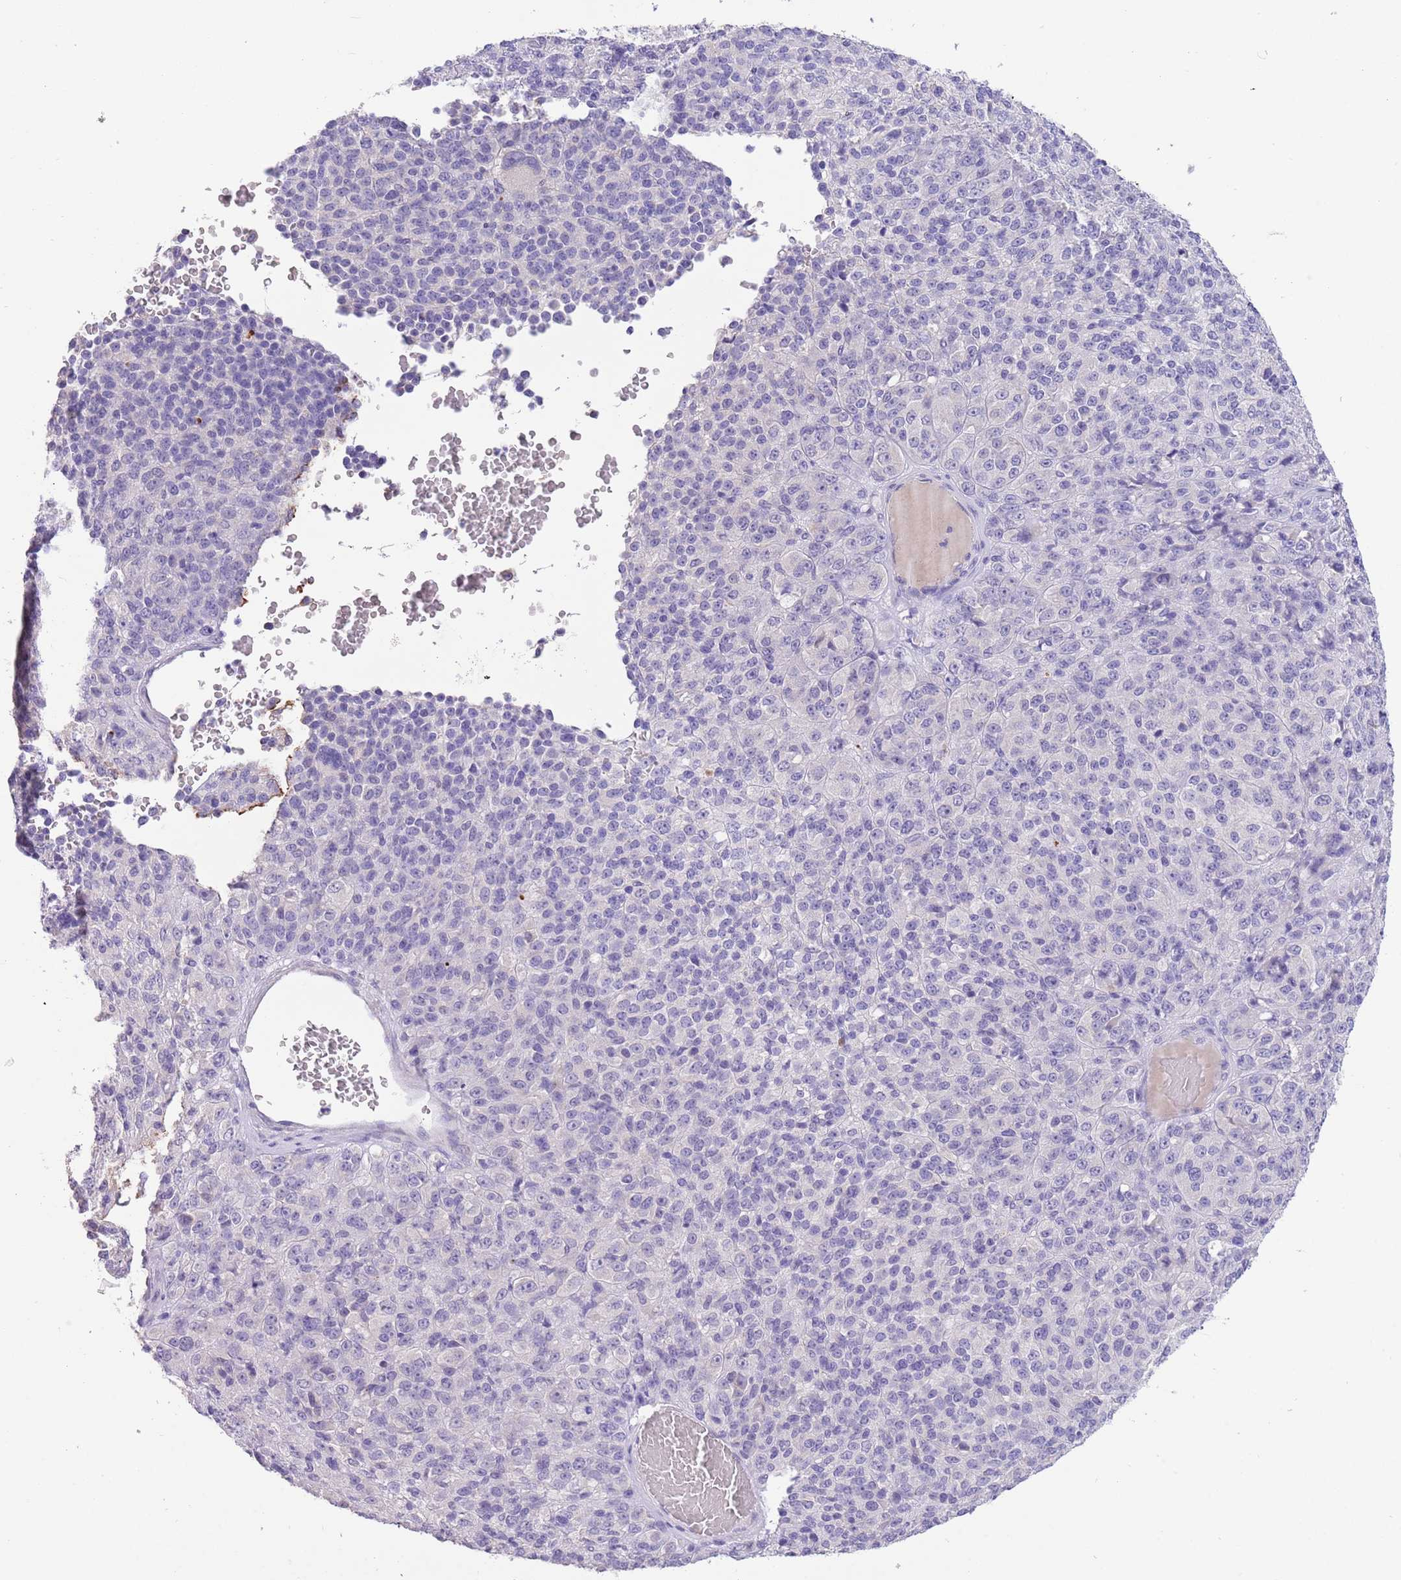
{"staining": {"intensity": "negative", "quantity": "none", "location": "none"}, "tissue": "melanoma", "cell_type": "Tumor cells", "image_type": "cancer", "snomed": [{"axis": "morphology", "description": "Malignant melanoma, Metastatic site"}, {"axis": "topography", "description": "Brain"}], "caption": "This is a histopathology image of IHC staining of melanoma, which shows no expression in tumor cells. (DAB immunohistochemistry (IHC), high magnification).", "gene": "SFTPA1", "patient": {"sex": "female", "age": 56}}